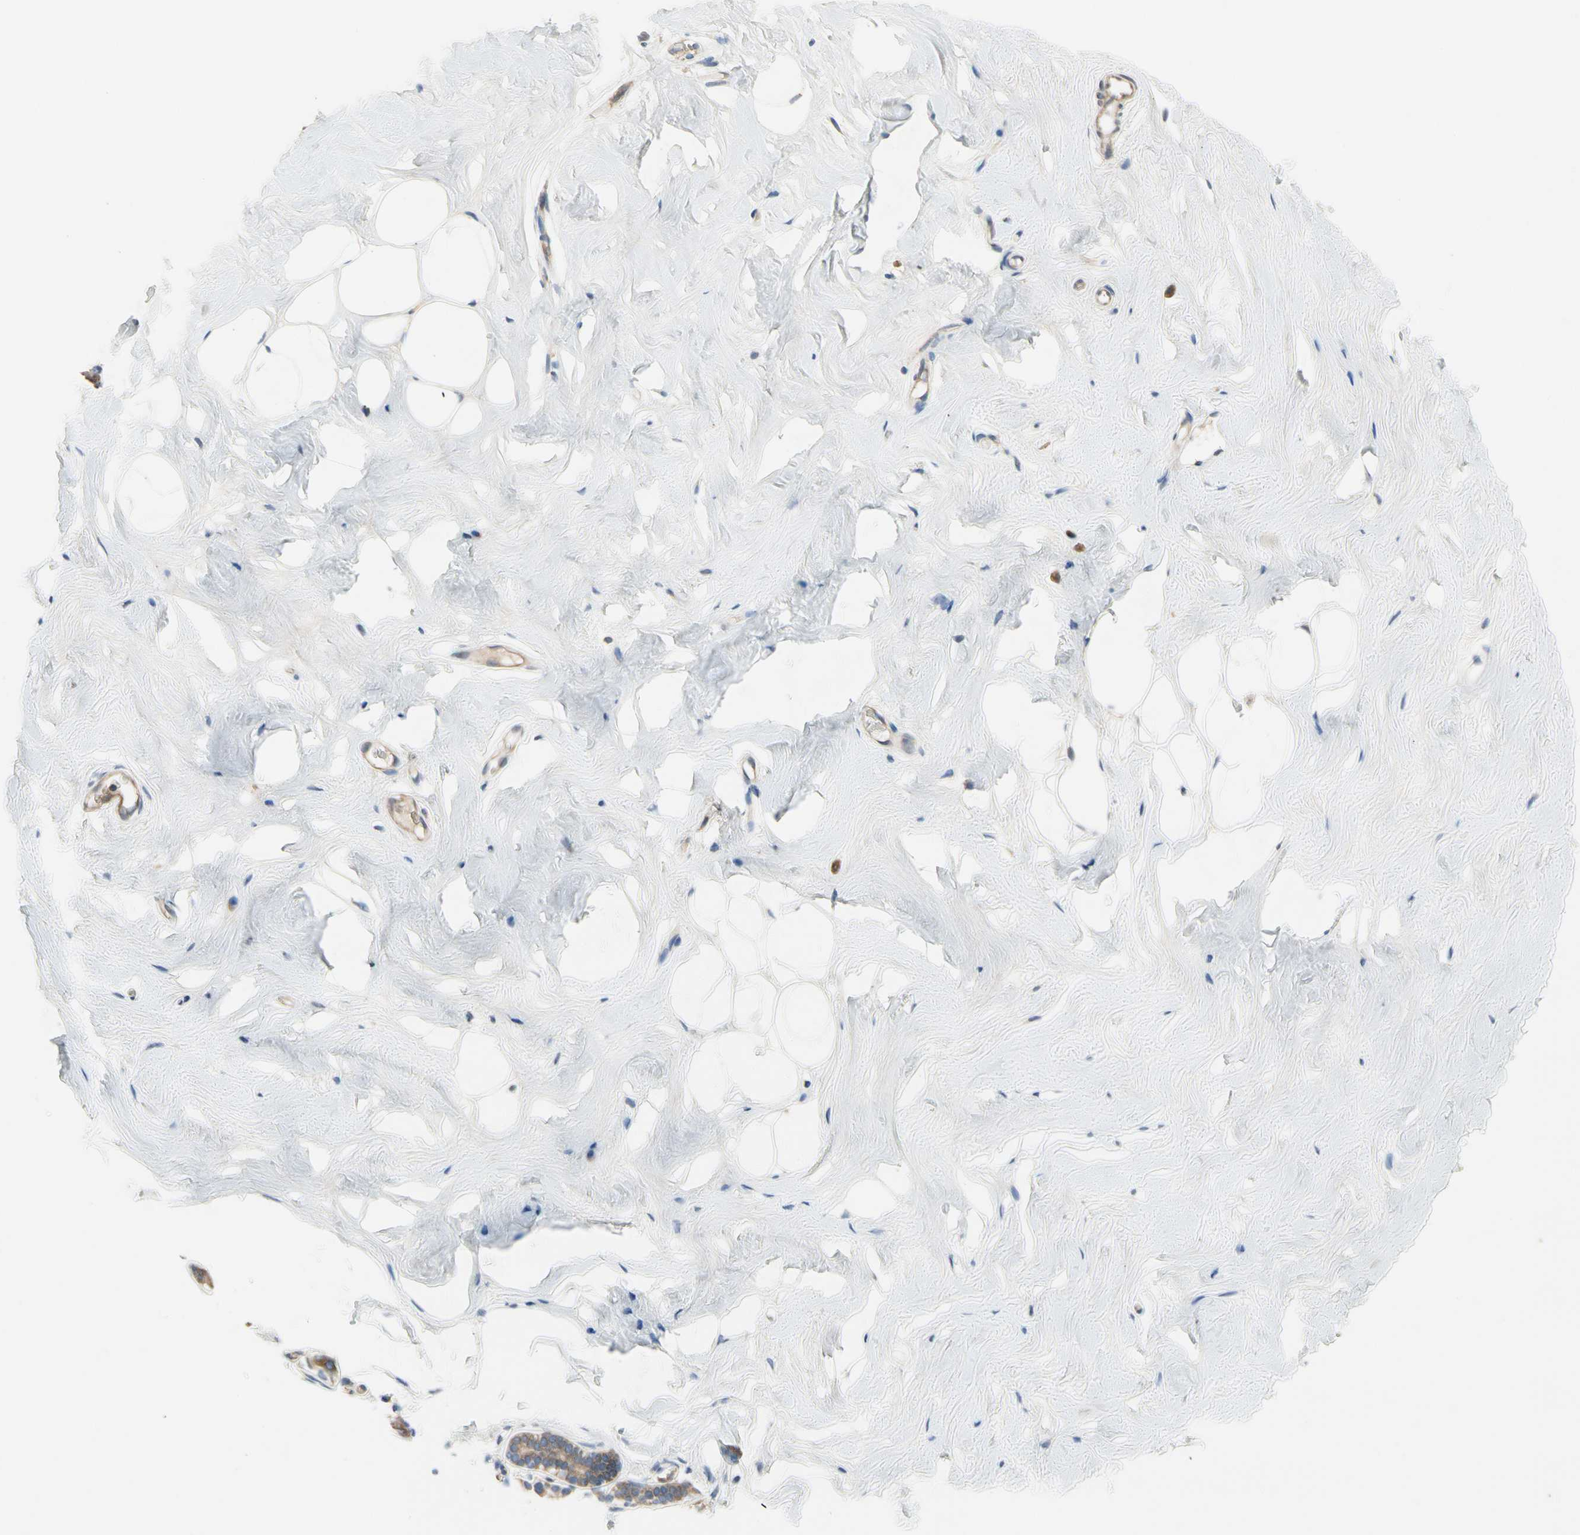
{"staining": {"intensity": "negative", "quantity": "none", "location": "none"}, "tissue": "breast", "cell_type": "Adipocytes", "image_type": "normal", "snomed": [{"axis": "morphology", "description": "Normal tissue, NOS"}, {"axis": "topography", "description": "Breast"}], "caption": "This is an immunohistochemistry (IHC) histopathology image of benign human breast. There is no expression in adipocytes.", "gene": "KLHDC8B", "patient": {"sex": "female", "age": 75}}